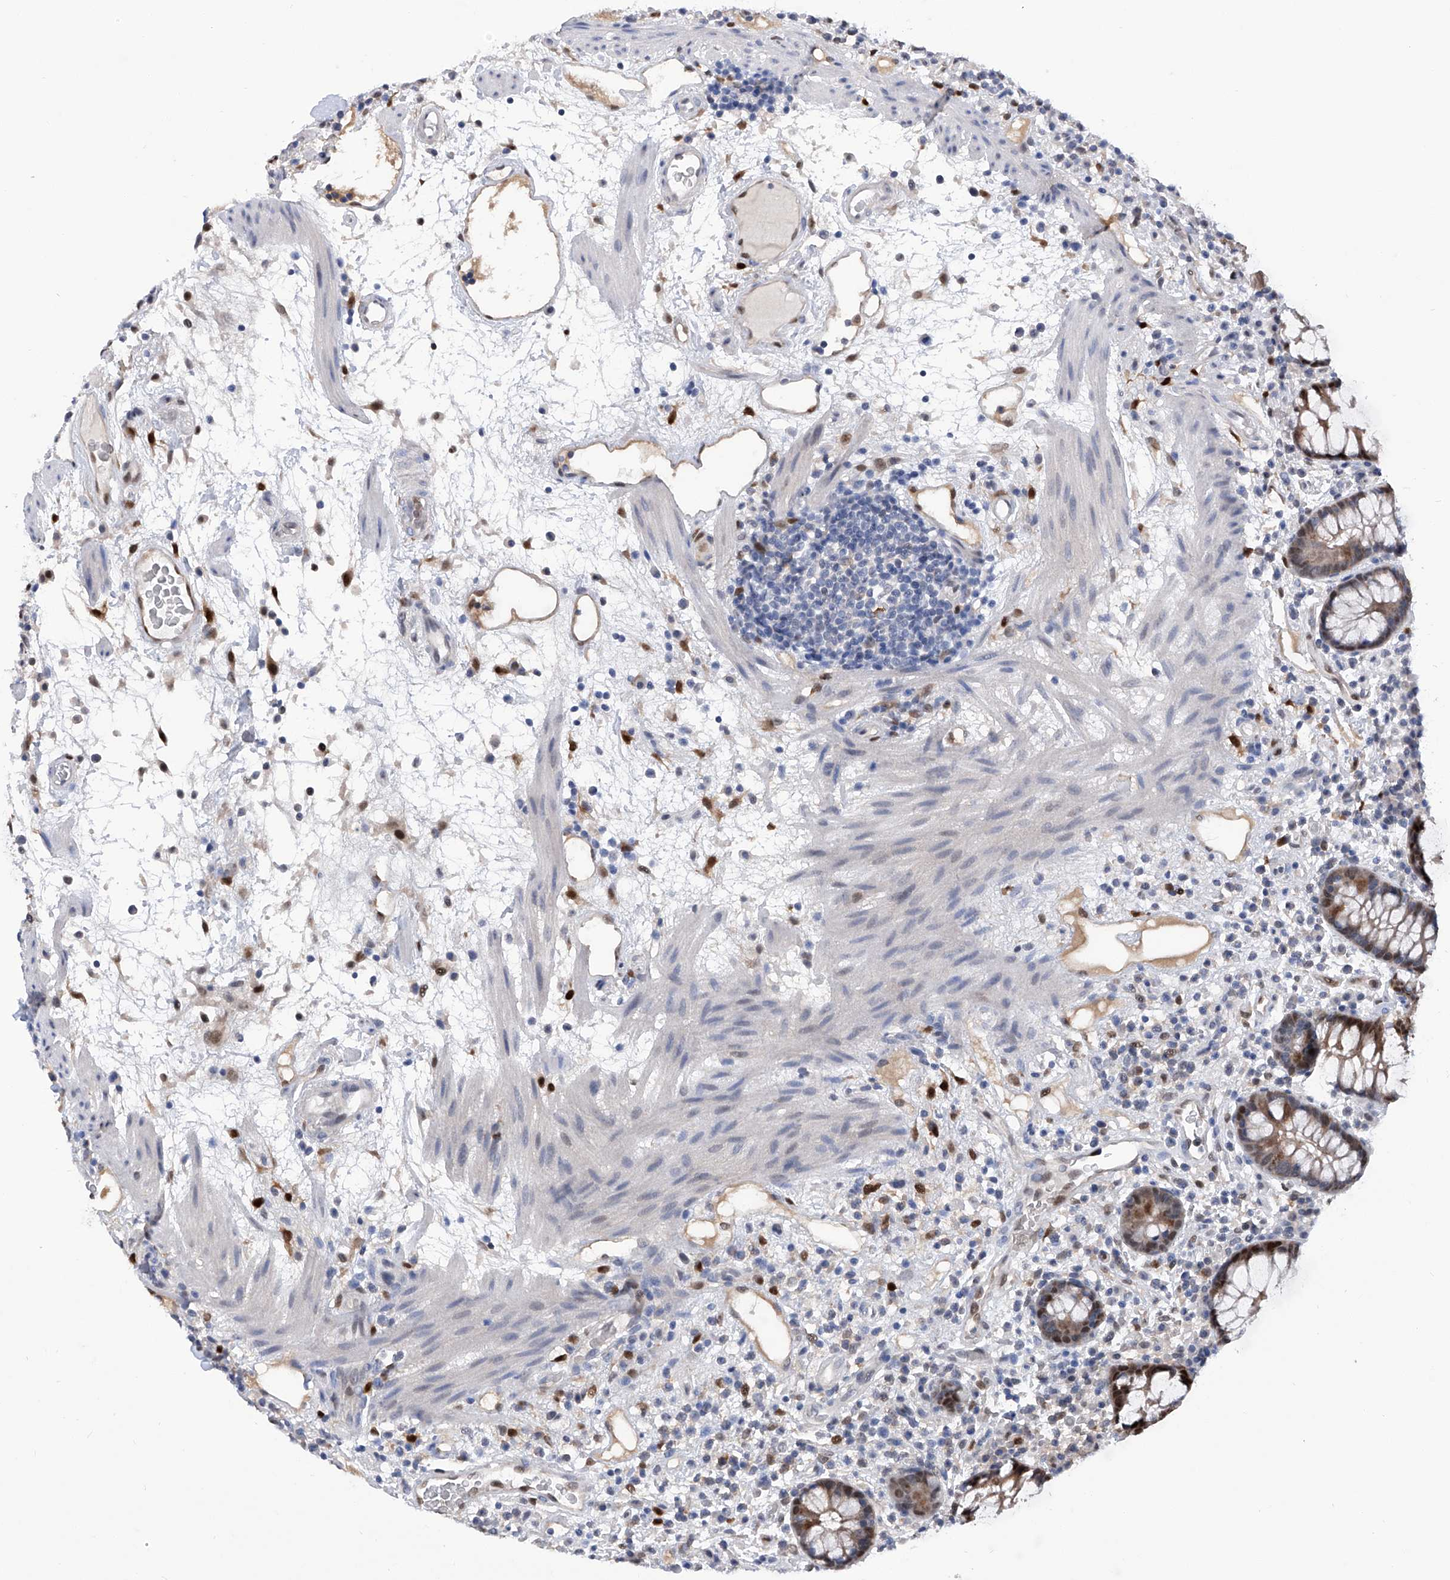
{"staining": {"intensity": "negative", "quantity": "none", "location": "none"}, "tissue": "colon", "cell_type": "Endothelial cells", "image_type": "normal", "snomed": [{"axis": "morphology", "description": "Normal tissue, NOS"}, {"axis": "topography", "description": "Colon"}], "caption": "Immunohistochemistry (IHC) micrograph of unremarkable colon: human colon stained with DAB demonstrates no significant protein positivity in endothelial cells. (Immunohistochemistry, brightfield microscopy, high magnification).", "gene": "PHF20", "patient": {"sex": "female", "age": 79}}